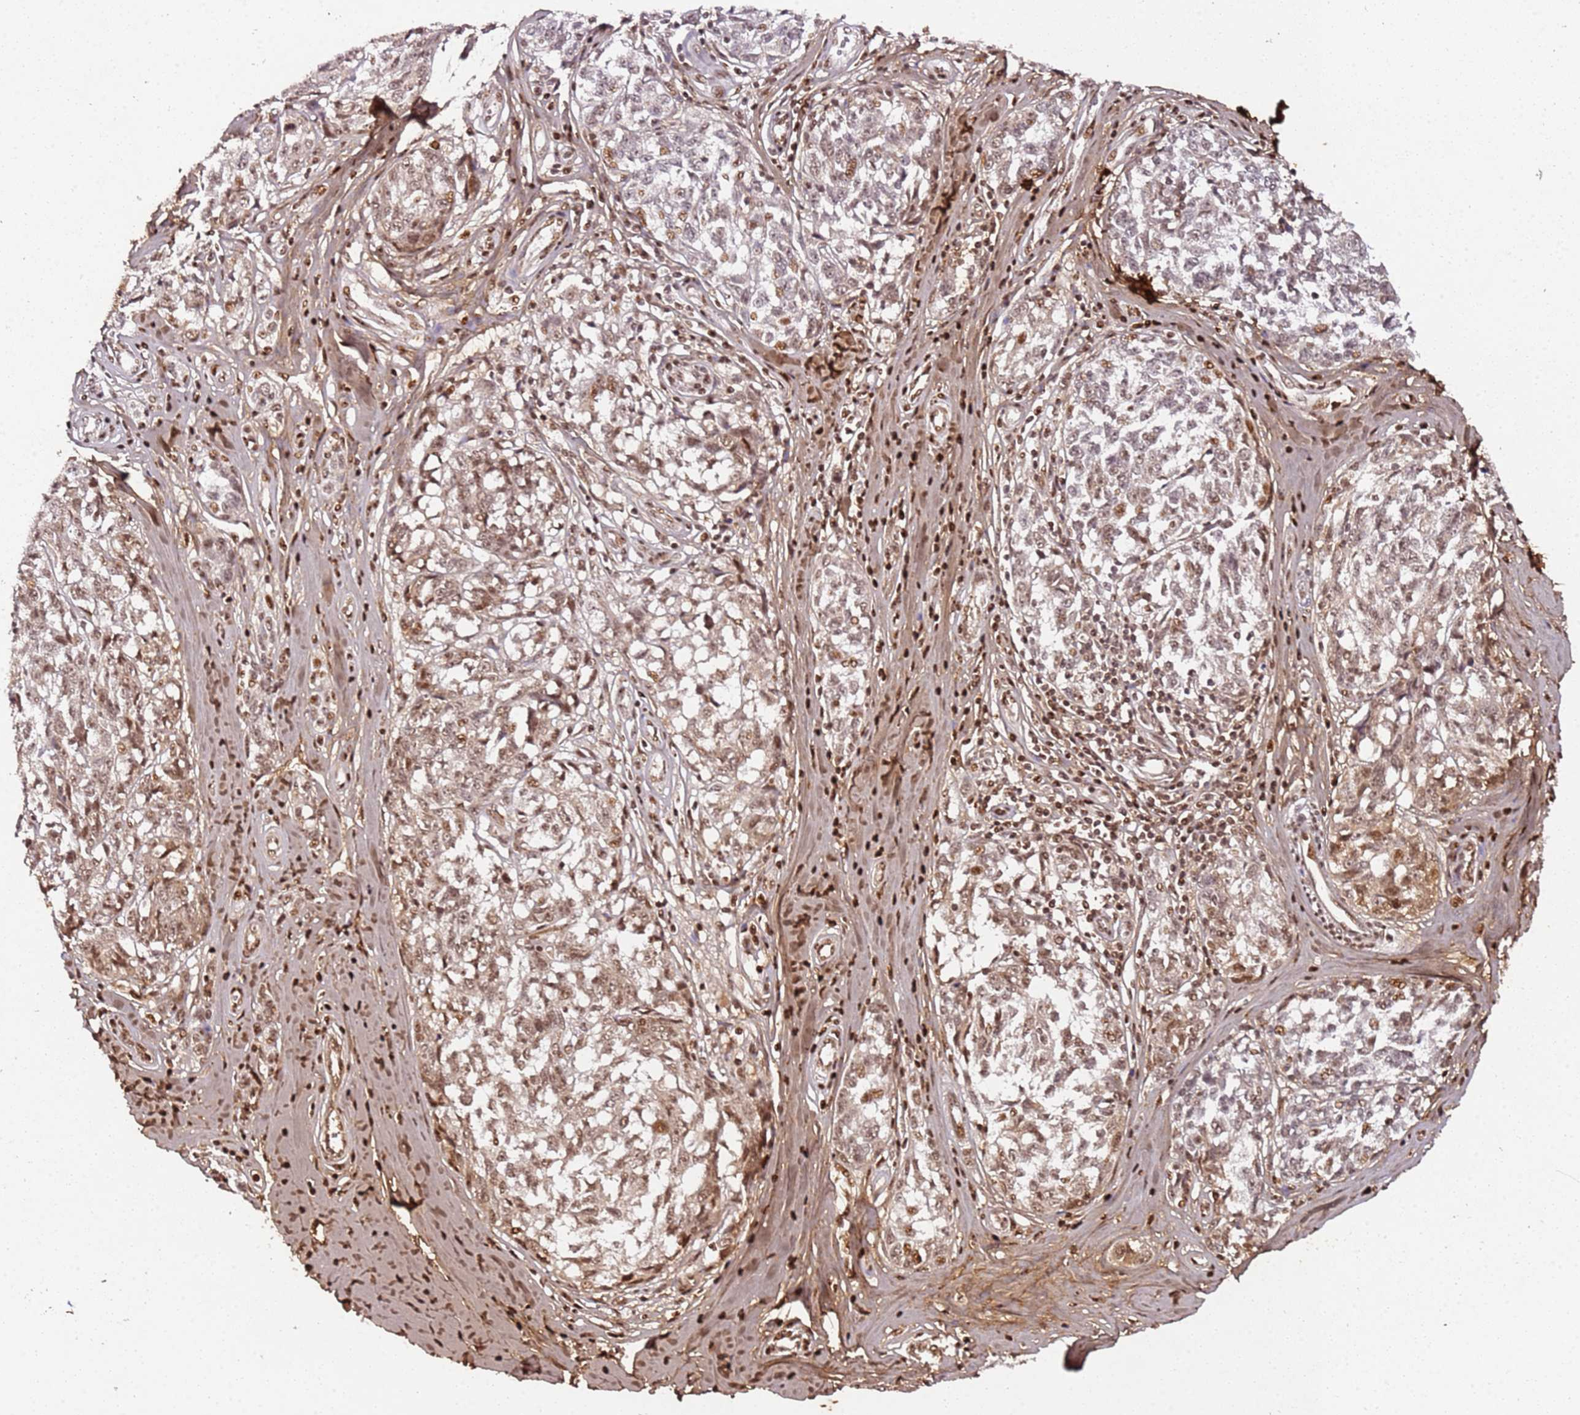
{"staining": {"intensity": "moderate", "quantity": ">75%", "location": "nuclear"}, "tissue": "melanoma", "cell_type": "Tumor cells", "image_type": "cancer", "snomed": [{"axis": "morphology", "description": "Normal tissue, NOS"}, {"axis": "morphology", "description": "Malignant melanoma, NOS"}, {"axis": "topography", "description": "Skin"}], "caption": "A high-resolution micrograph shows immunohistochemistry staining of melanoma, which reveals moderate nuclear staining in approximately >75% of tumor cells.", "gene": "COL1A2", "patient": {"sex": "female", "age": 64}}